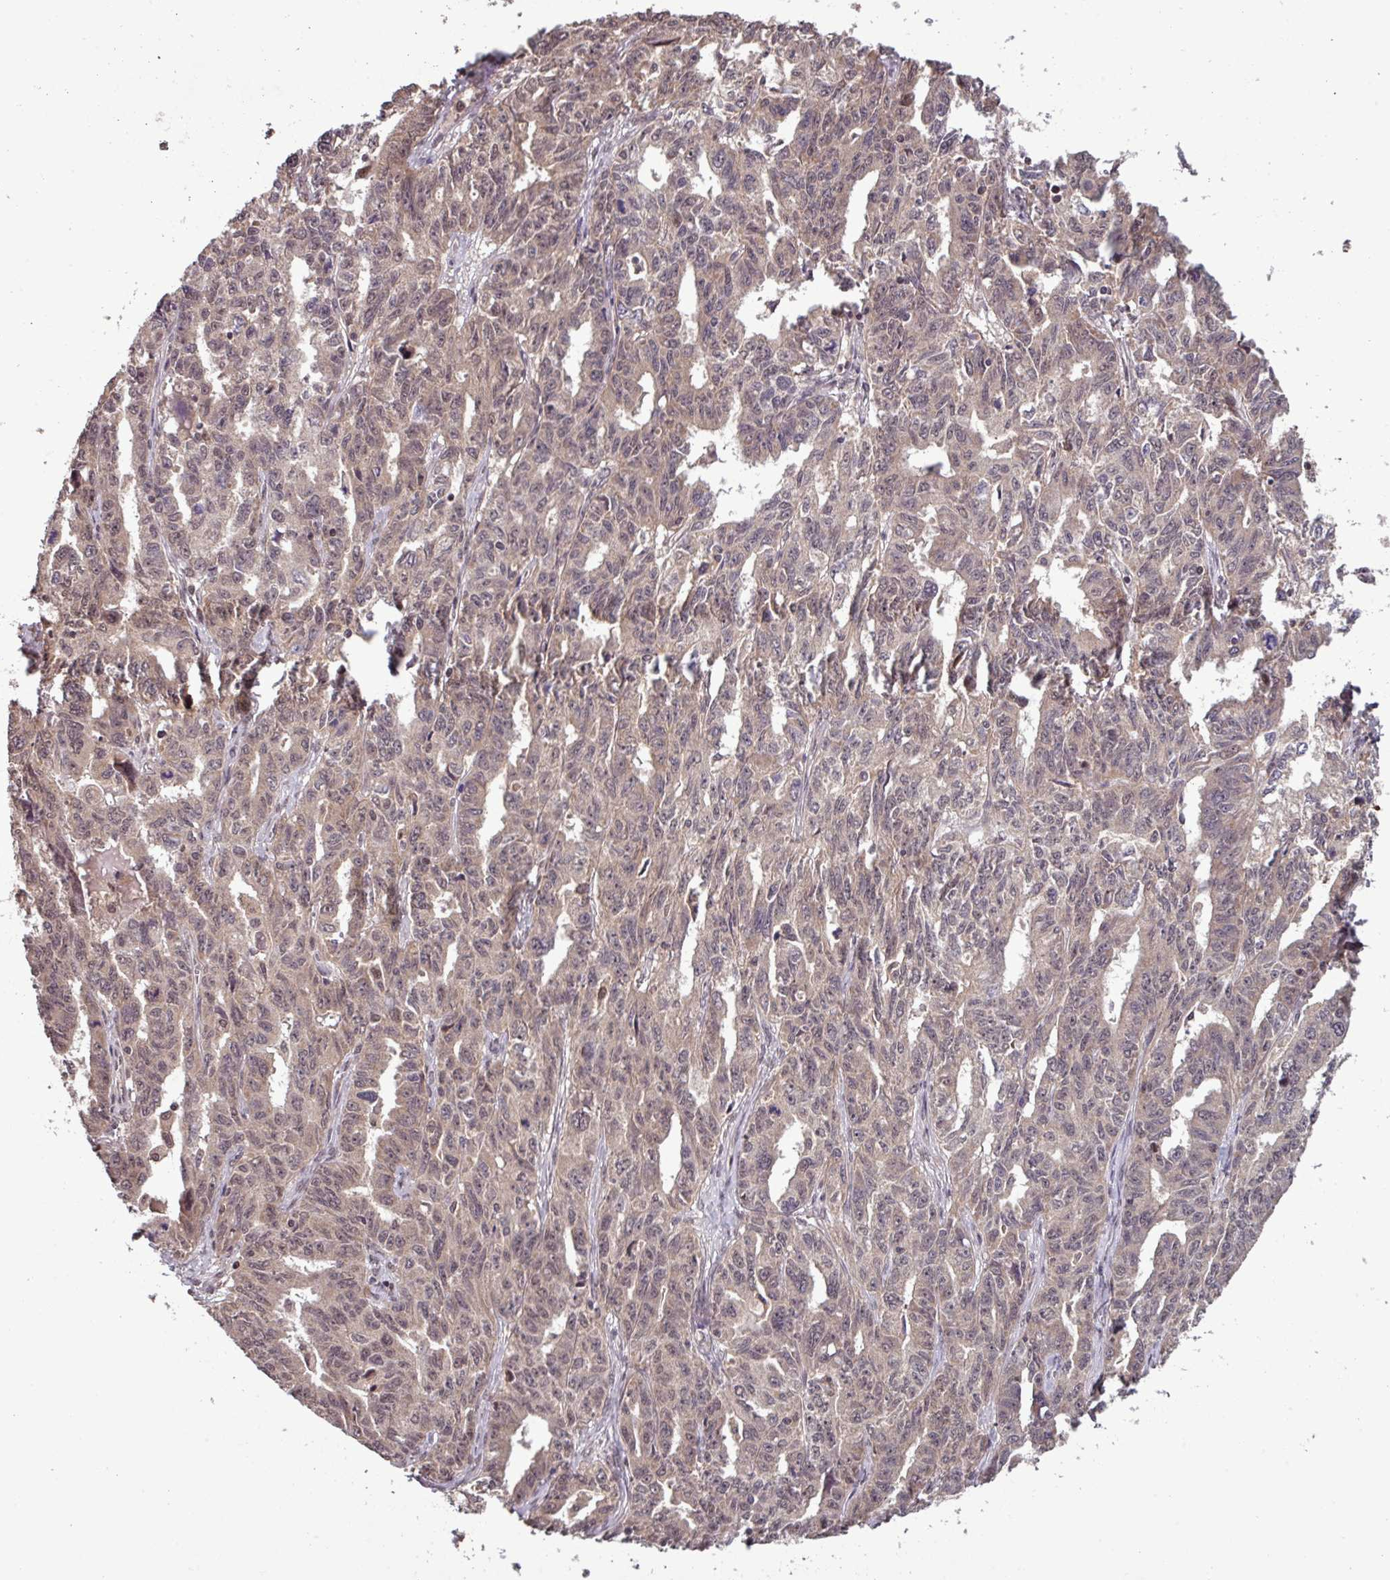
{"staining": {"intensity": "weak", "quantity": "25%-75%", "location": "cytoplasmic/membranous,nuclear"}, "tissue": "ovarian cancer", "cell_type": "Tumor cells", "image_type": "cancer", "snomed": [{"axis": "morphology", "description": "Adenocarcinoma, NOS"}, {"axis": "morphology", "description": "Carcinoma, endometroid"}, {"axis": "topography", "description": "Ovary"}], "caption": "IHC histopathology image of ovarian cancer (adenocarcinoma) stained for a protein (brown), which demonstrates low levels of weak cytoplasmic/membranous and nuclear expression in approximately 25%-75% of tumor cells.", "gene": "NOB1", "patient": {"sex": "female", "age": 72}}